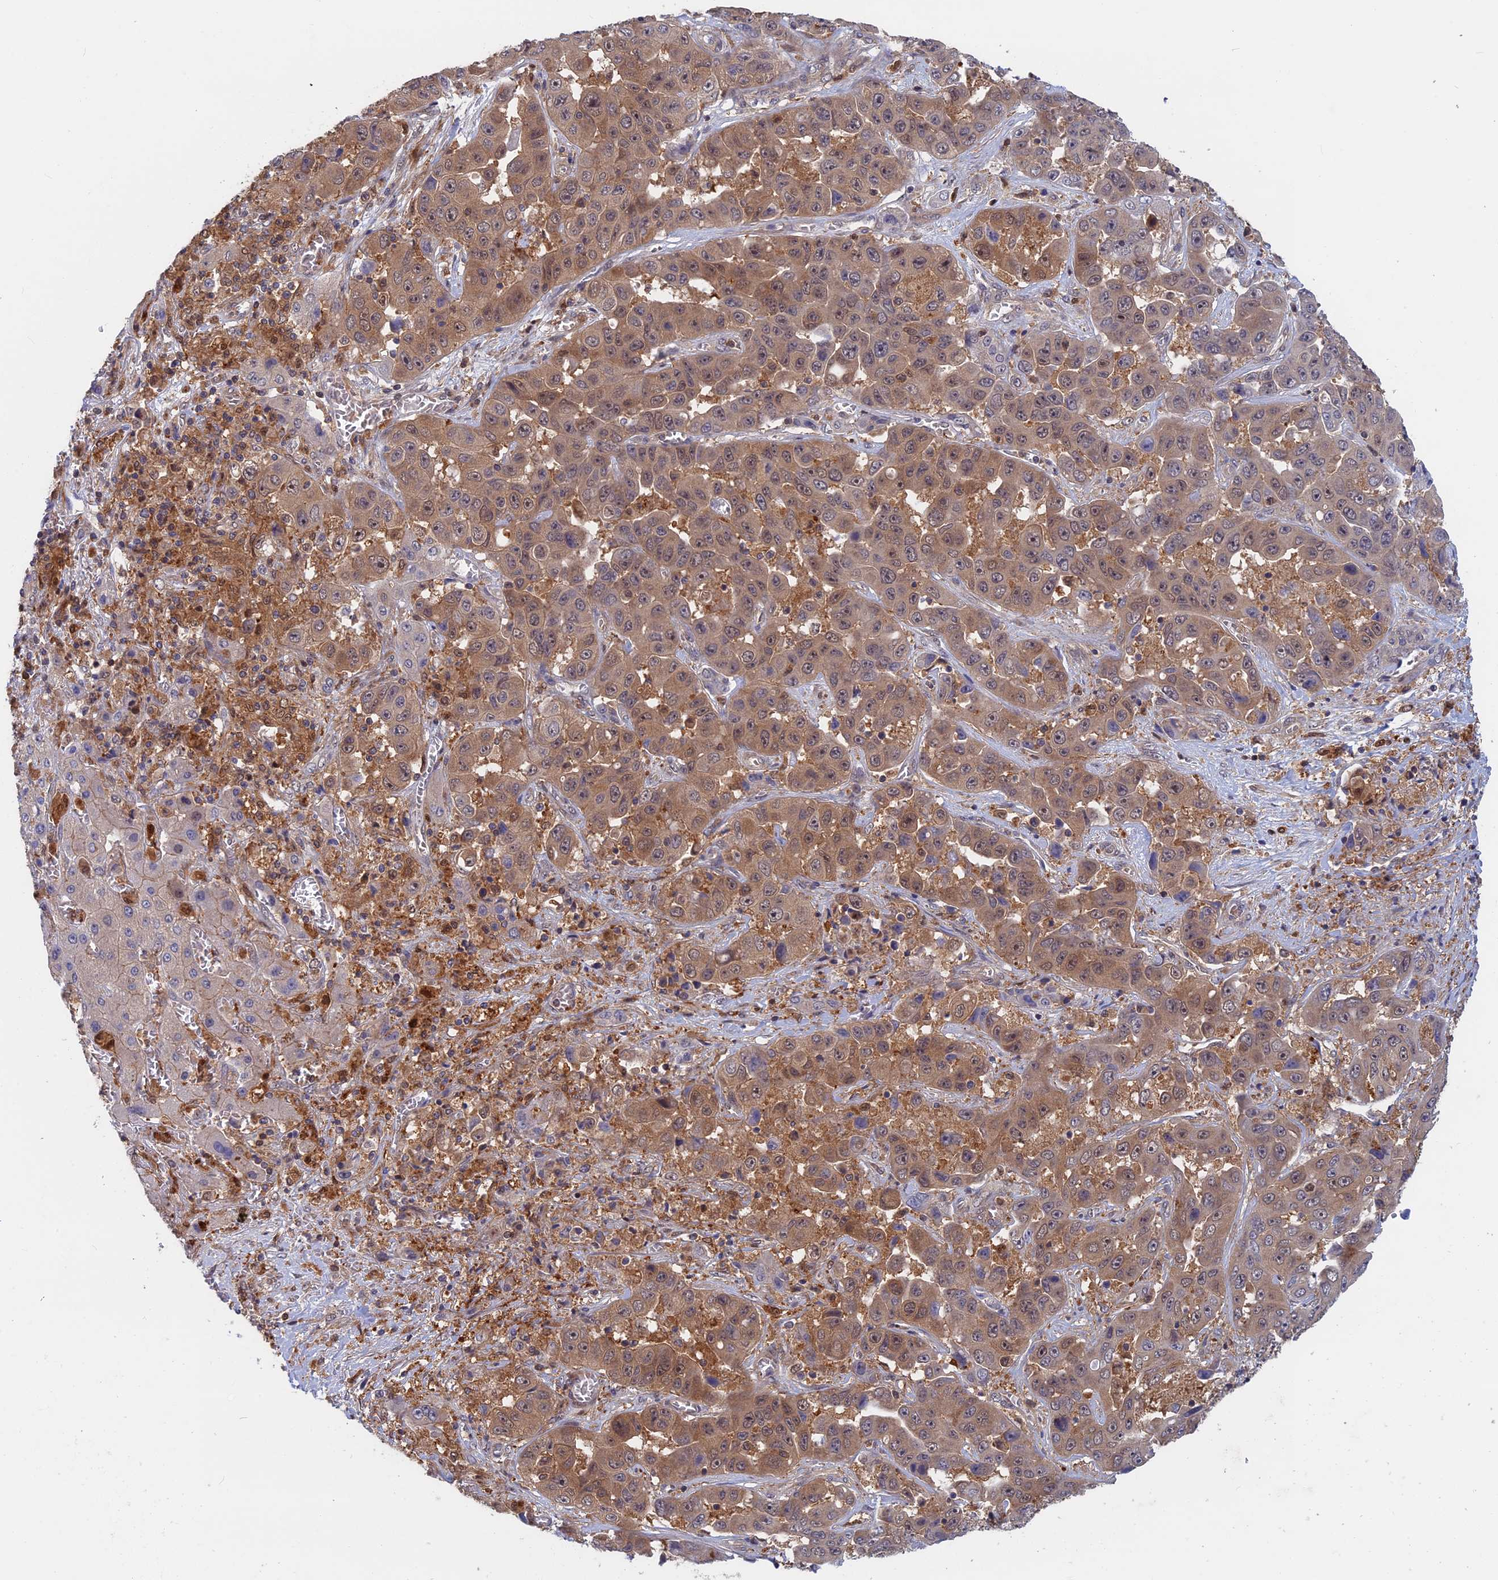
{"staining": {"intensity": "moderate", "quantity": ">75%", "location": "cytoplasmic/membranous"}, "tissue": "liver cancer", "cell_type": "Tumor cells", "image_type": "cancer", "snomed": [{"axis": "morphology", "description": "Cholangiocarcinoma"}, {"axis": "topography", "description": "Liver"}], "caption": "DAB (3,3'-diaminobenzidine) immunohistochemical staining of human liver cancer (cholangiocarcinoma) reveals moderate cytoplasmic/membranous protein expression in approximately >75% of tumor cells.", "gene": "BLVRA", "patient": {"sex": "female", "age": 52}}